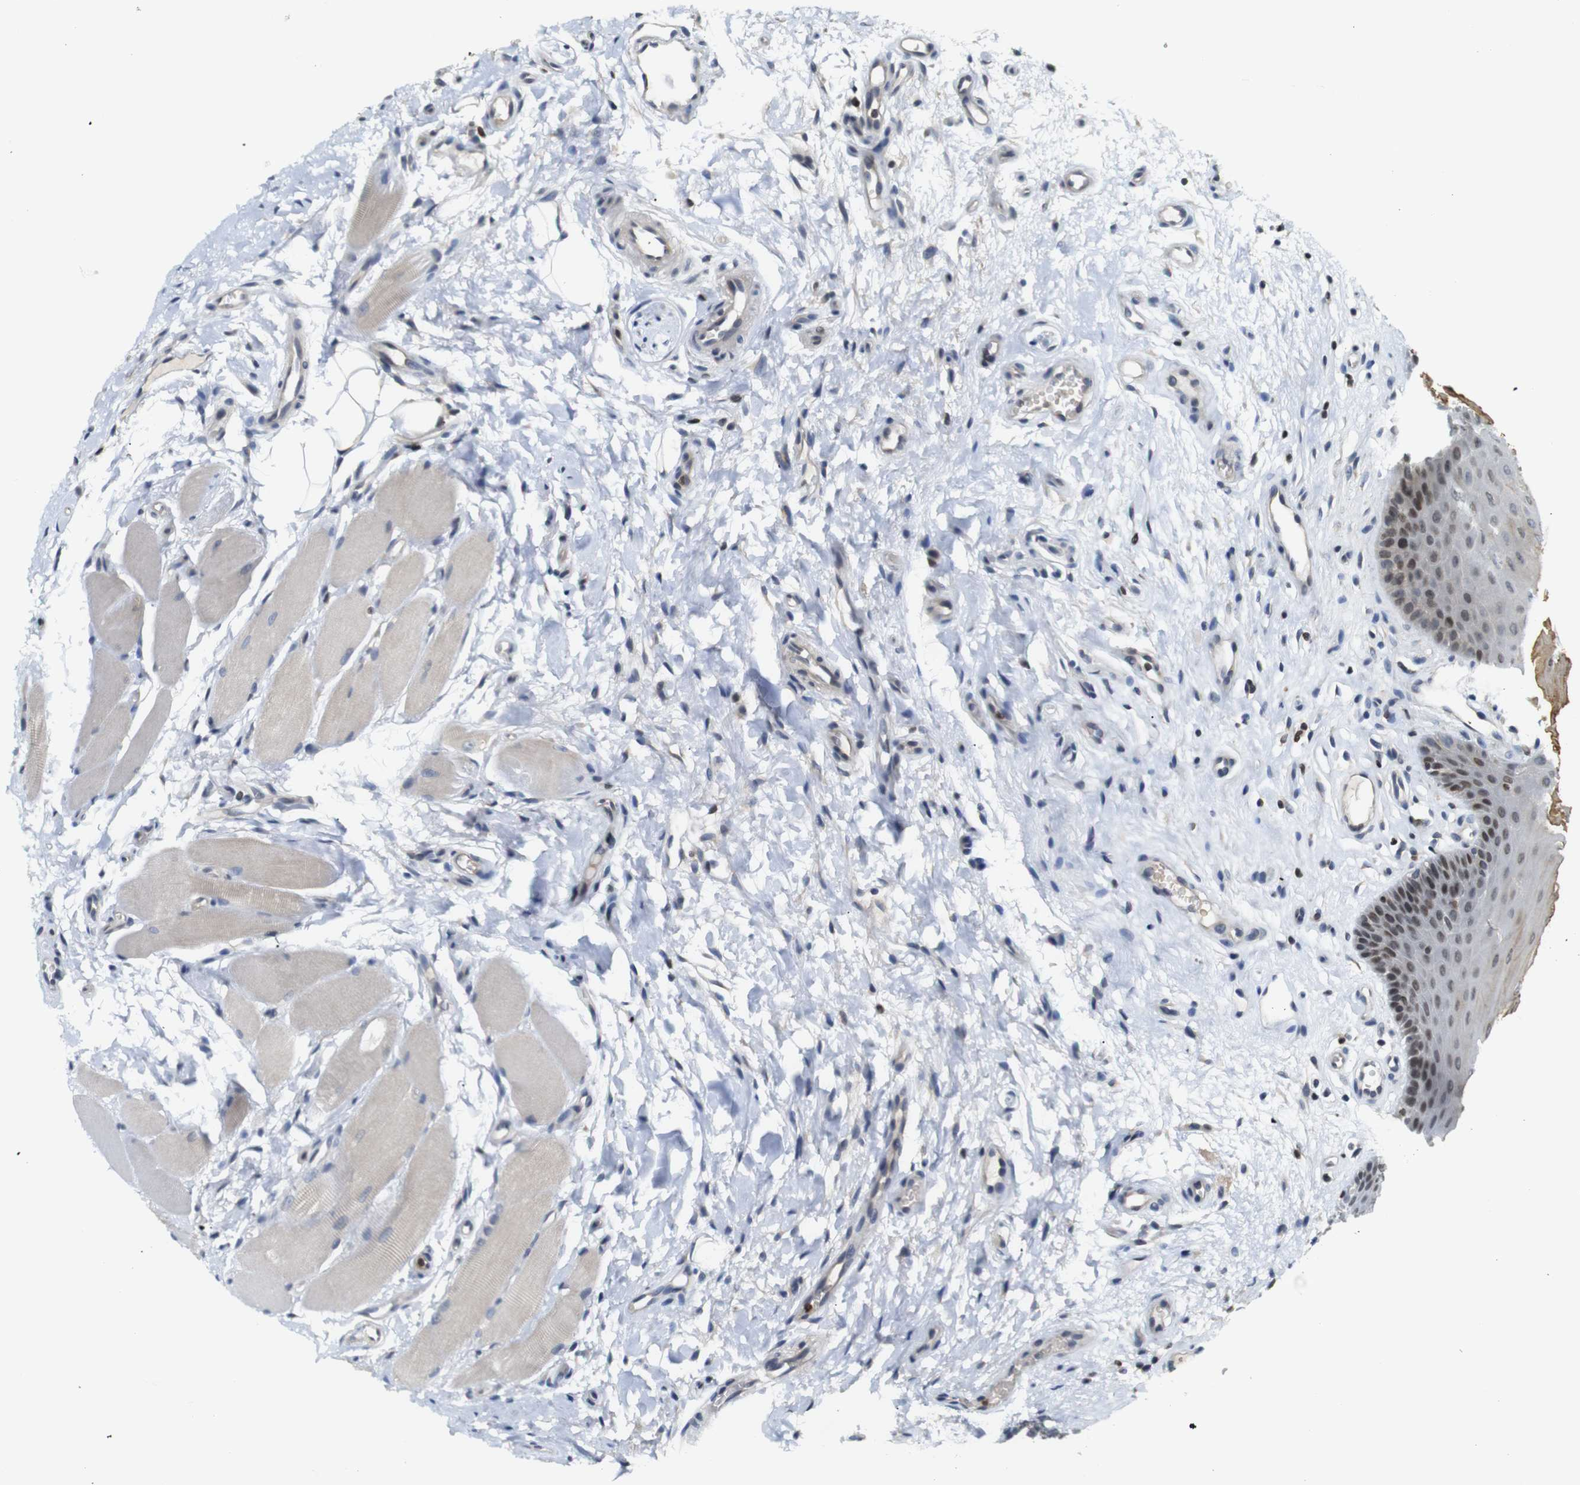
{"staining": {"intensity": "moderate", "quantity": ">75%", "location": "nuclear"}, "tissue": "oral mucosa", "cell_type": "Squamous epithelial cells", "image_type": "normal", "snomed": [{"axis": "morphology", "description": "Normal tissue, NOS"}, {"axis": "topography", "description": "Skeletal muscle"}, {"axis": "topography", "description": "Oral tissue"}], "caption": "High-magnification brightfield microscopy of unremarkable oral mucosa stained with DAB (3,3'-diaminobenzidine) (brown) and counterstained with hematoxylin (blue). squamous epithelial cells exhibit moderate nuclear expression is appreciated in about>75% of cells.", "gene": "MBD1", "patient": {"sex": "male", "age": 58}}